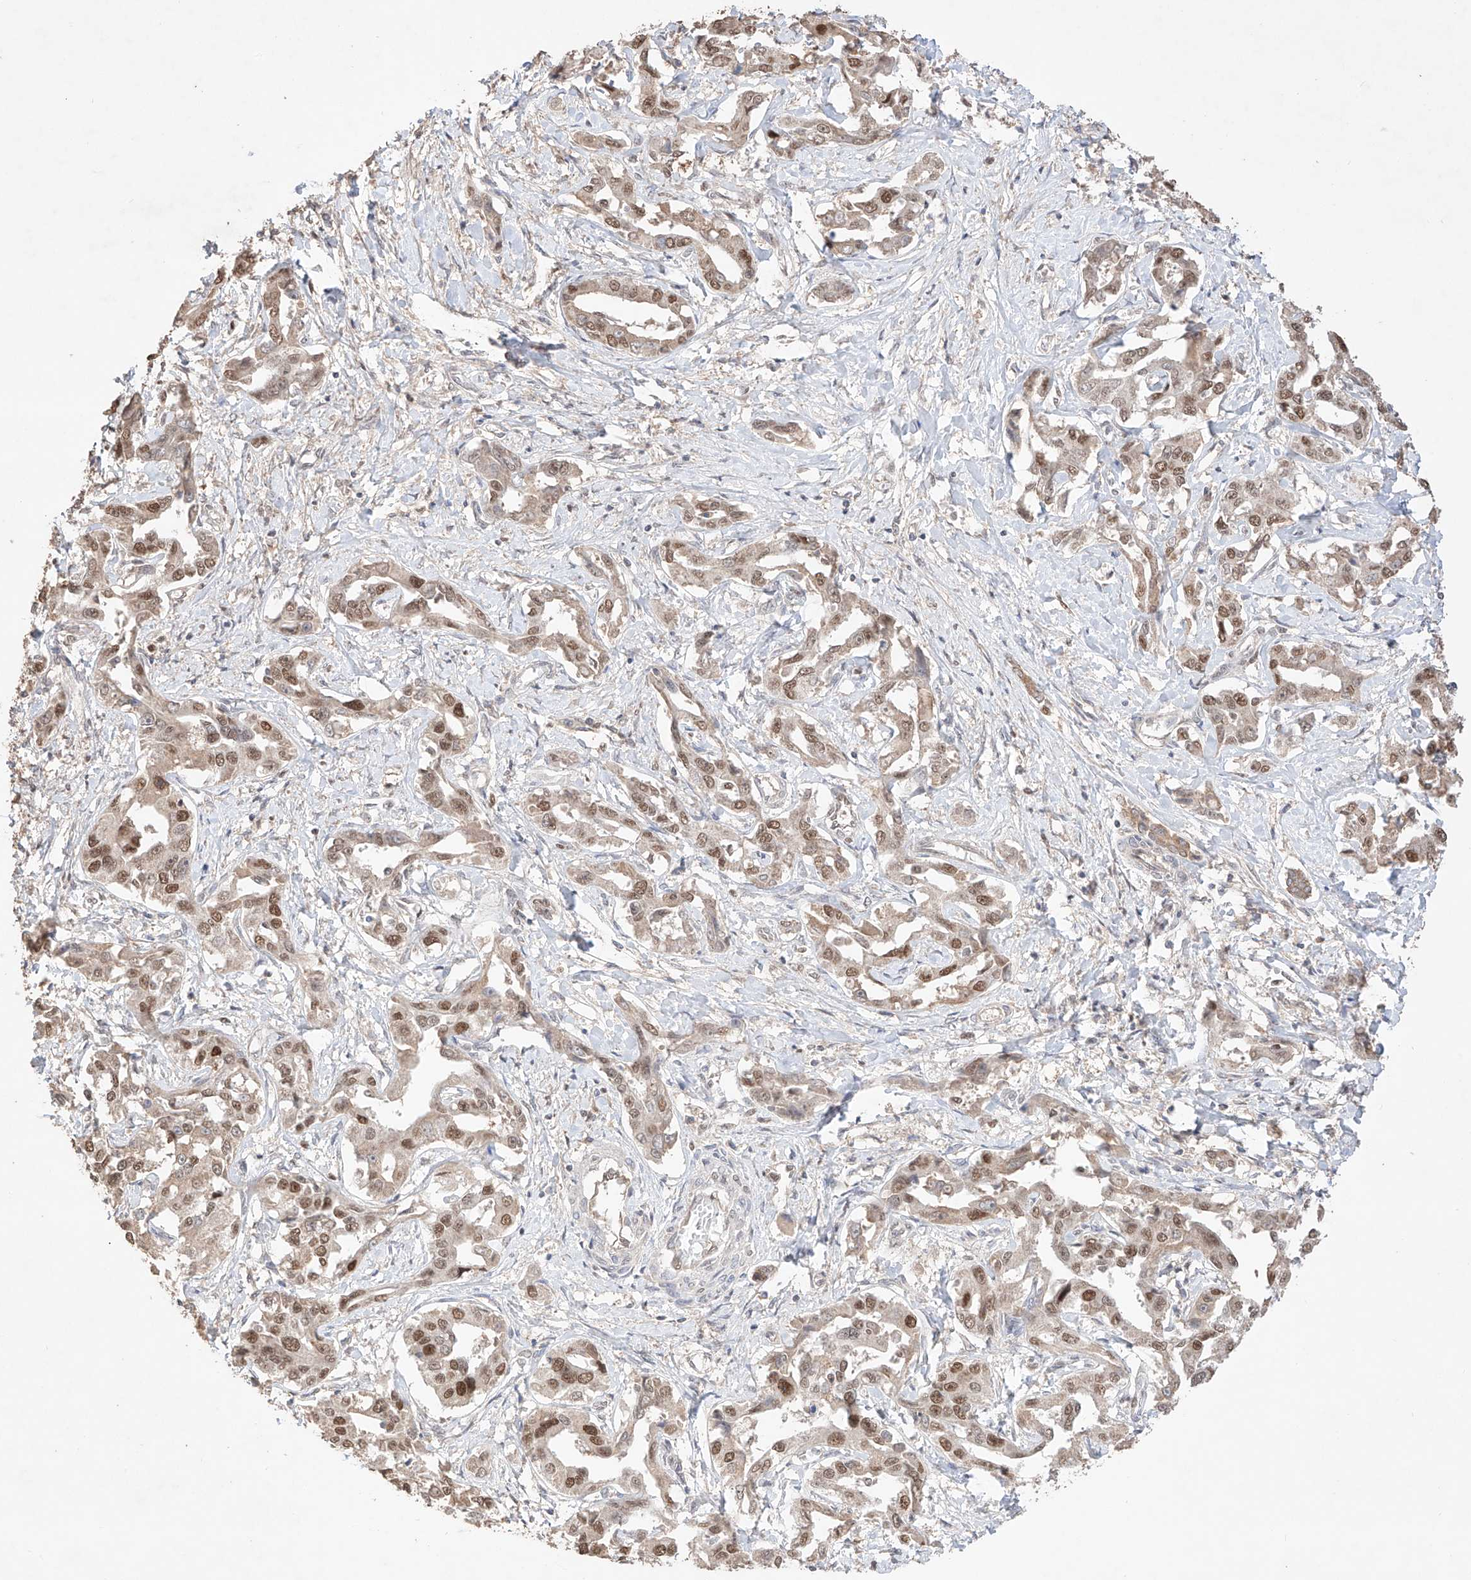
{"staining": {"intensity": "moderate", "quantity": ">75%", "location": "nuclear"}, "tissue": "liver cancer", "cell_type": "Tumor cells", "image_type": "cancer", "snomed": [{"axis": "morphology", "description": "Cholangiocarcinoma"}, {"axis": "topography", "description": "Liver"}], "caption": "Human liver cancer (cholangiocarcinoma) stained with a brown dye reveals moderate nuclear positive staining in about >75% of tumor cells.", "gene": "APIP", "patient": {"sex": "male", "age": 59}}